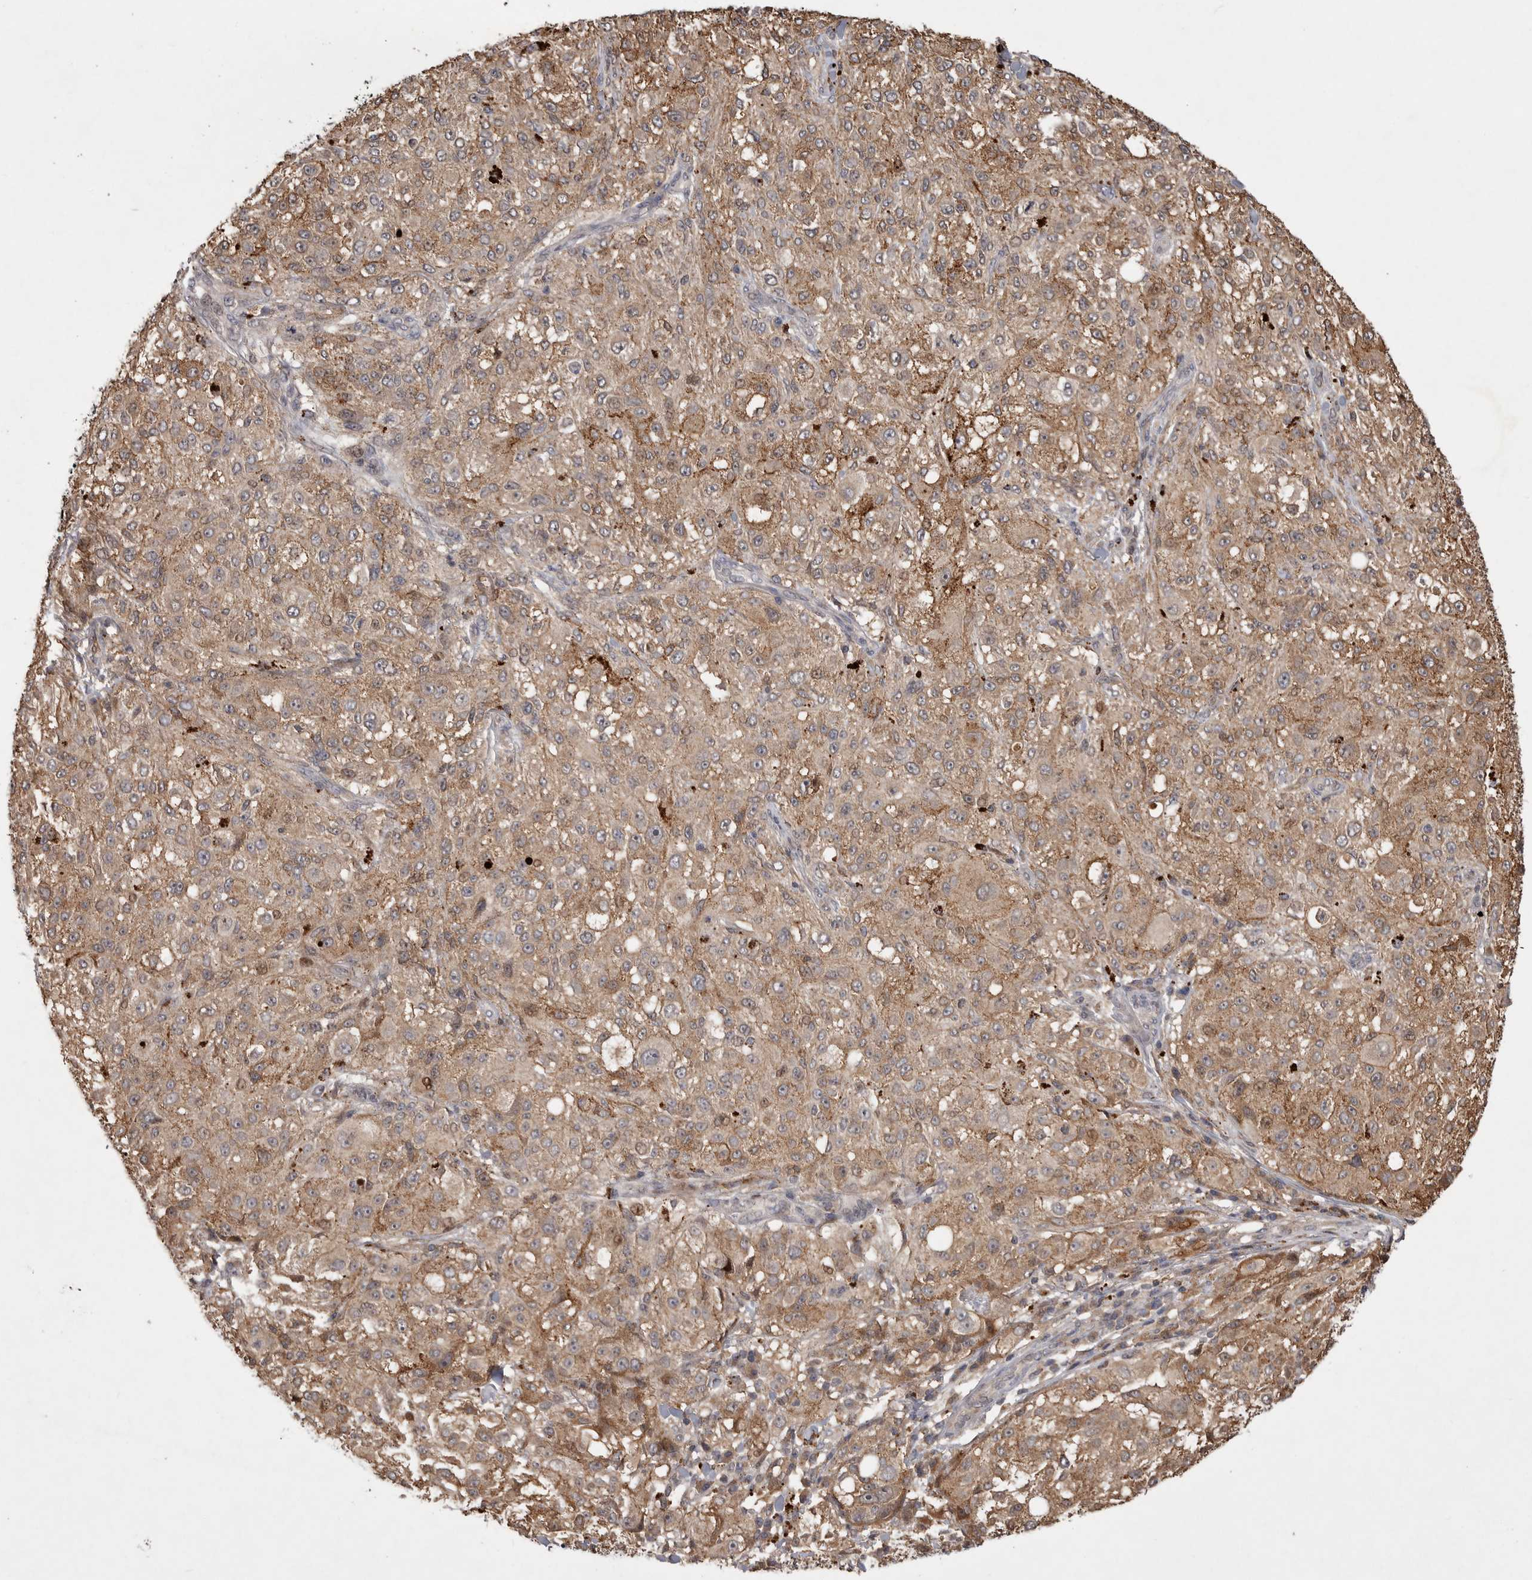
{"staining": {"intensity": "weak", "quantity": ">75%", "location": "cytoplasmic/membranous"}, "tissue": "melanoma", "cell_type": "Tumor cells", "image_type": "cancer", "snomed": [{"axis": "morphology", "description": "Necrosis, NOS"}, {"axis": "morphology", "description": "Malignant melanoma, NOS"}, {"axis": "topography", "description": "Skin"}], "caption": "Brown immunohistochemical staining in human malignant melanoma demonstrates weak cytoplasmic/membranous expression in about >75% of tumor cells.", "gene": "VN1R4", "patient": {"sex": "female", "age": 87}}